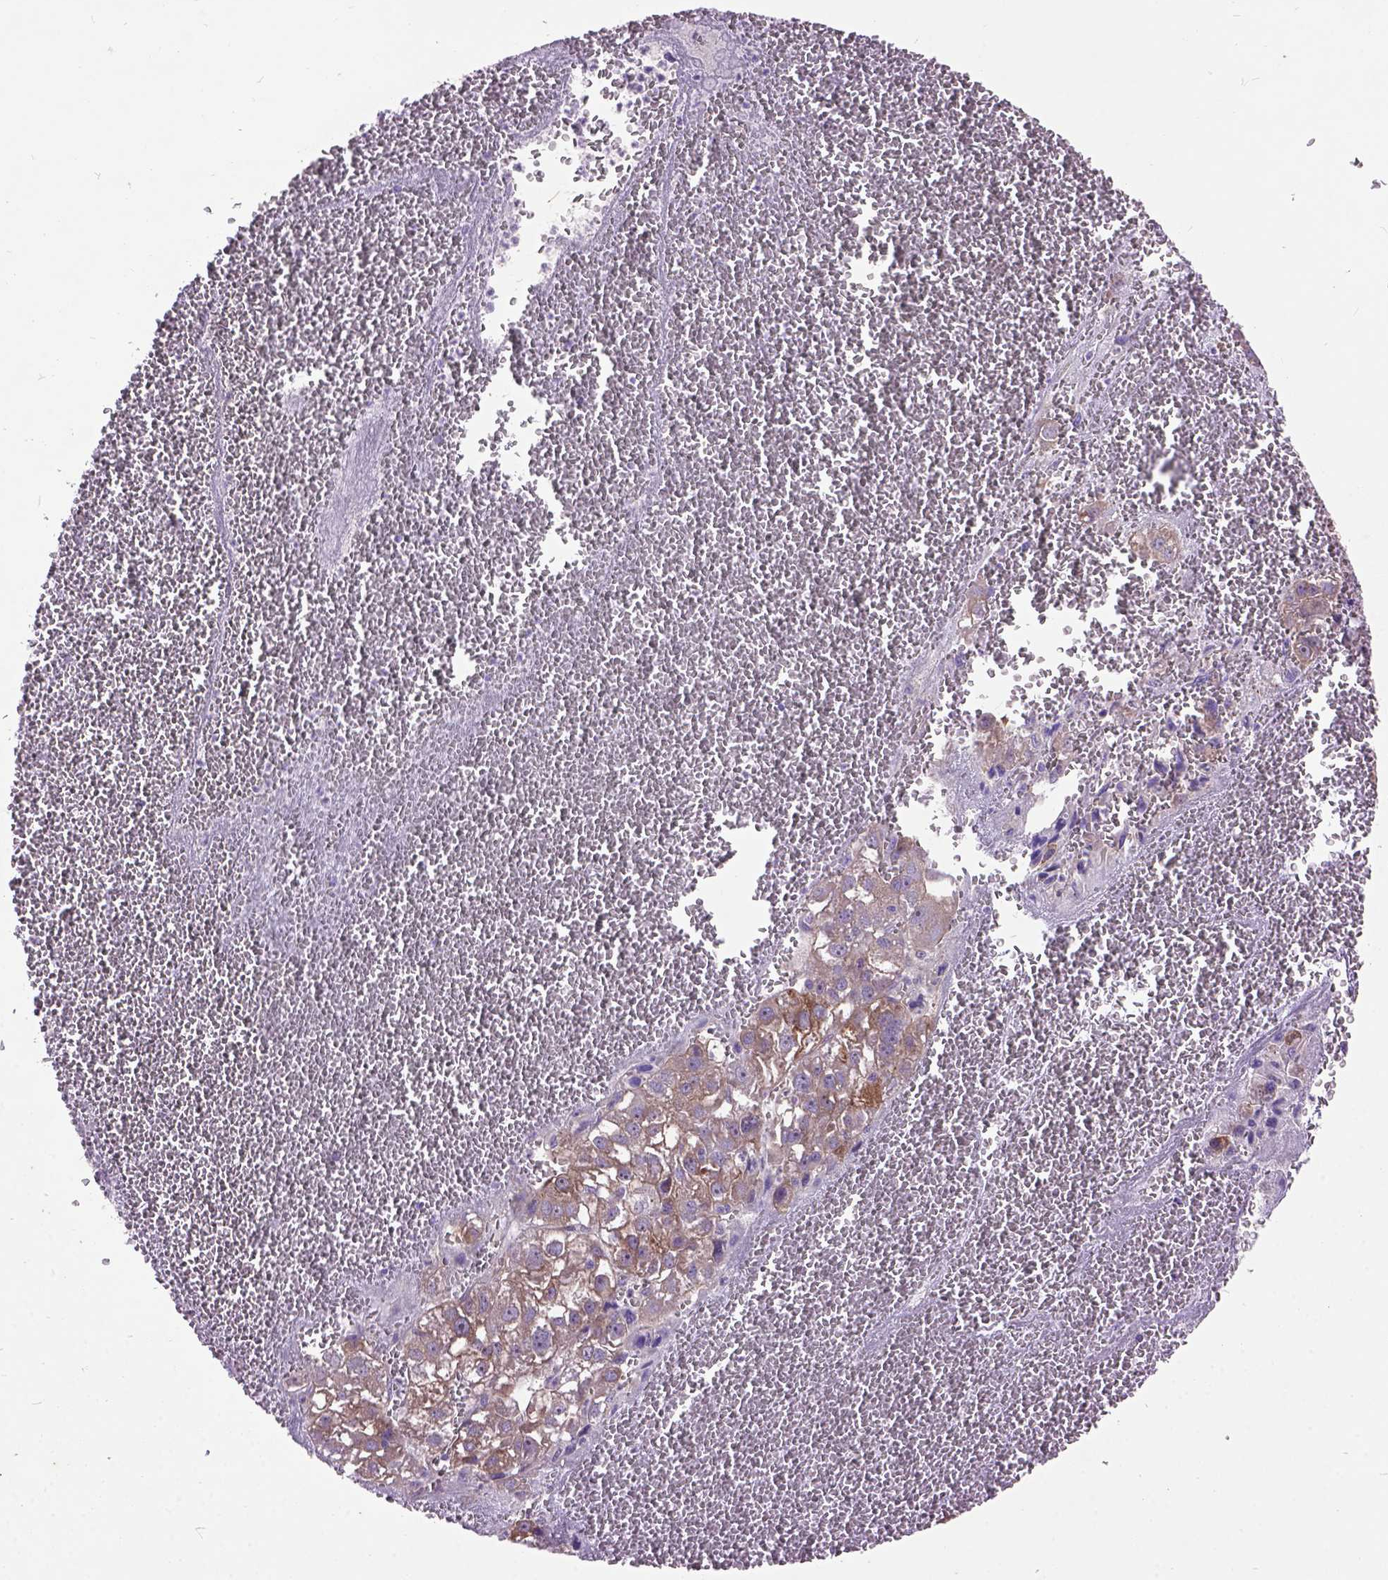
{"staining": {"intensity": "moderate", "quantity": ">75%", "location": "cytoplasmic/membranous"}, "tissue": "liver cancer", "cell_type": "Tumor cells", "image_type": "cancer", "snomed": [{"axis": "morphology", "description": "Carcinoma, Hepatocellular, NOS"}, {"axis": "topography", "description": "Liver"}], "caption": "Immunohistochemical staining of hepatocellular carcinoma (liver) shows medium levels of moderate cytoplasmic/membranous staining in approximately >75% of tumor cells.", "gene": "MAPT", "patient": {"sex": "female", "age": 70}}